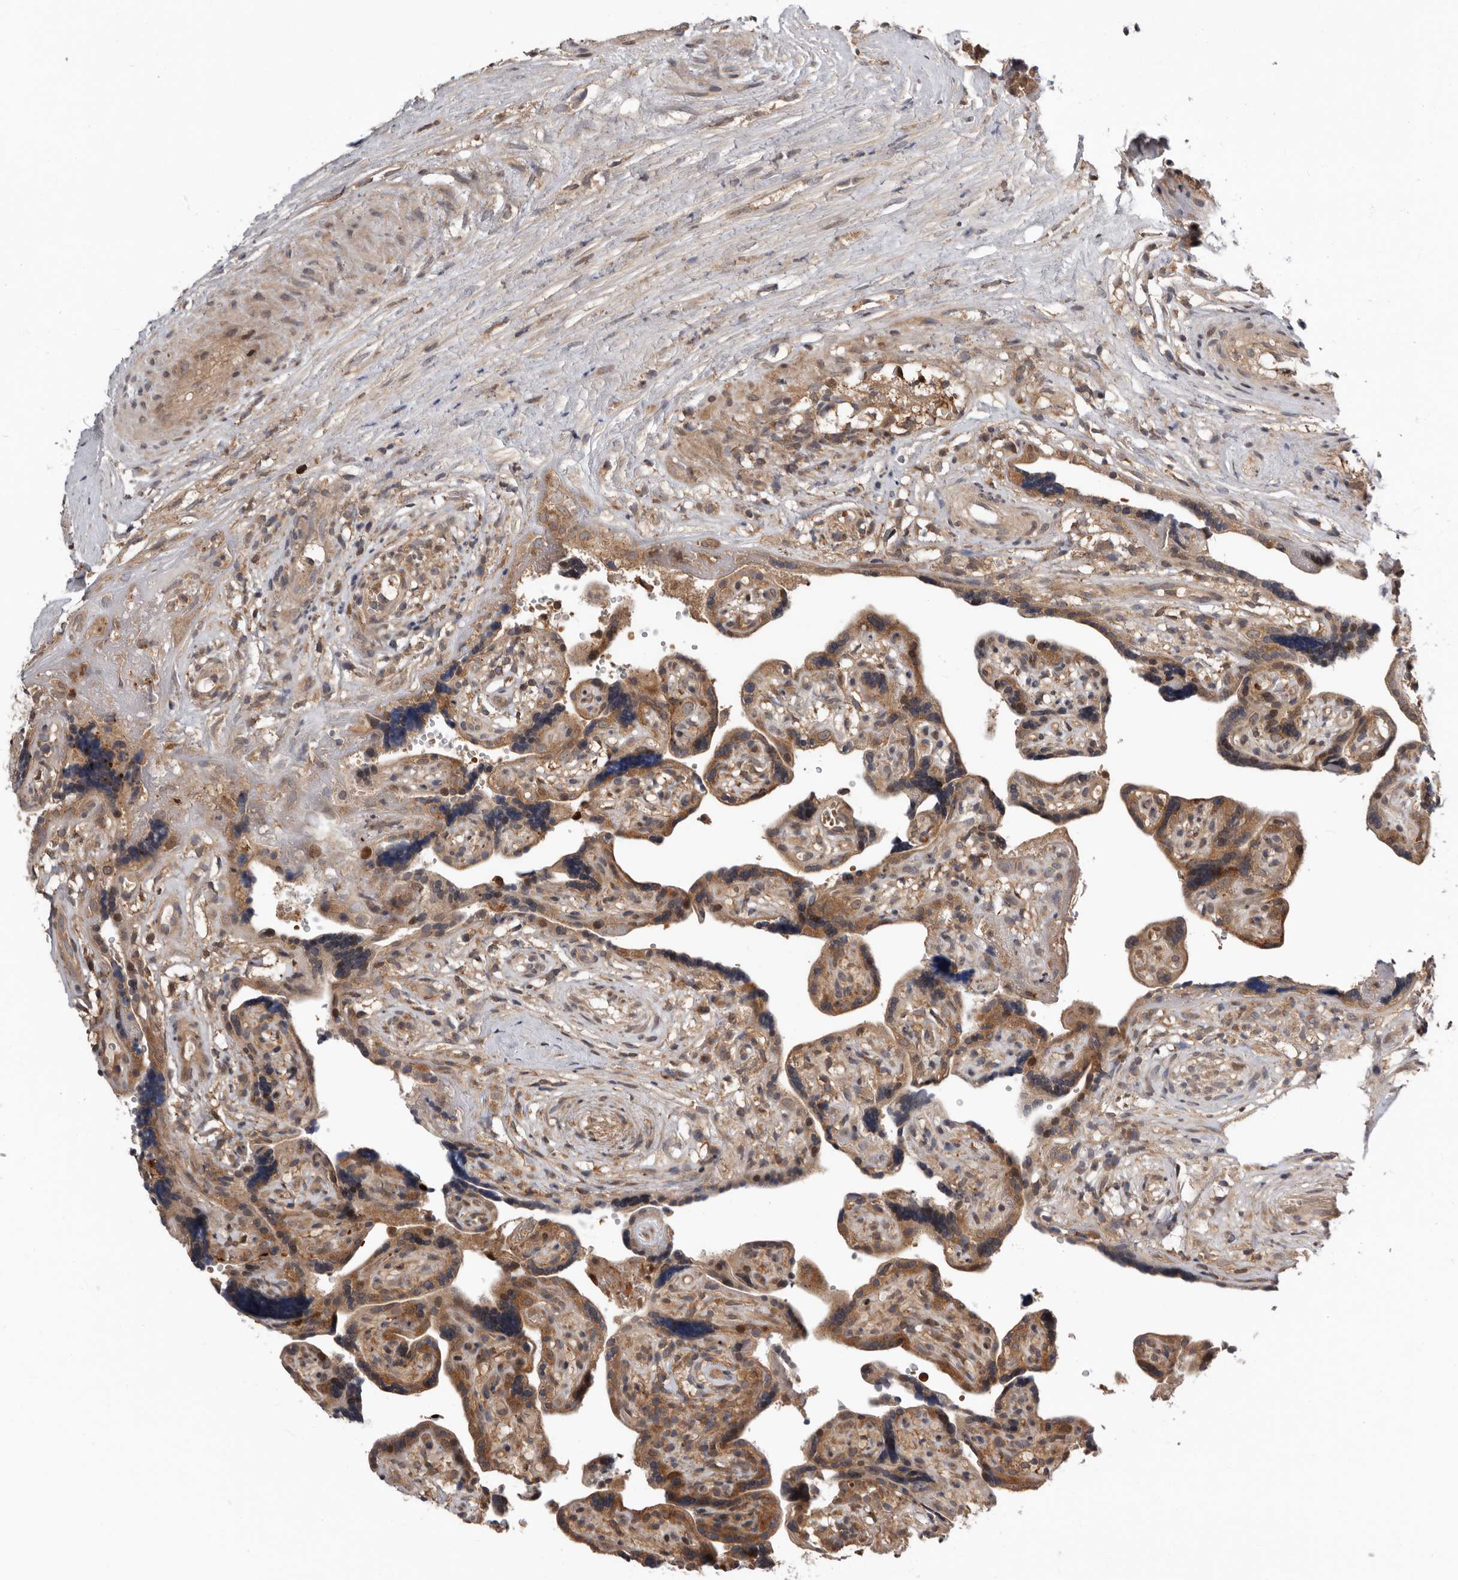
{"staining": {"intensity": "moderate", "quantity": ">75%", "location": "cytoplasmic/membranous"}, "tissue": "placenta", "cell_type": "Decidual cells", "image_type": "normal", "snomed": [{"axis": "morphology", "description": "Normal tissue, NOS"}, {"axis": "topography", "description": "Placenta"}], "caption": "IHC (DAB) staining of benign human placenta exhibits moderate cytoplasmic/membranous protein positivity in about >75% of decidual cells.", "gene": "FGFR4", "patient": {"sex": "female", "age": 30}}